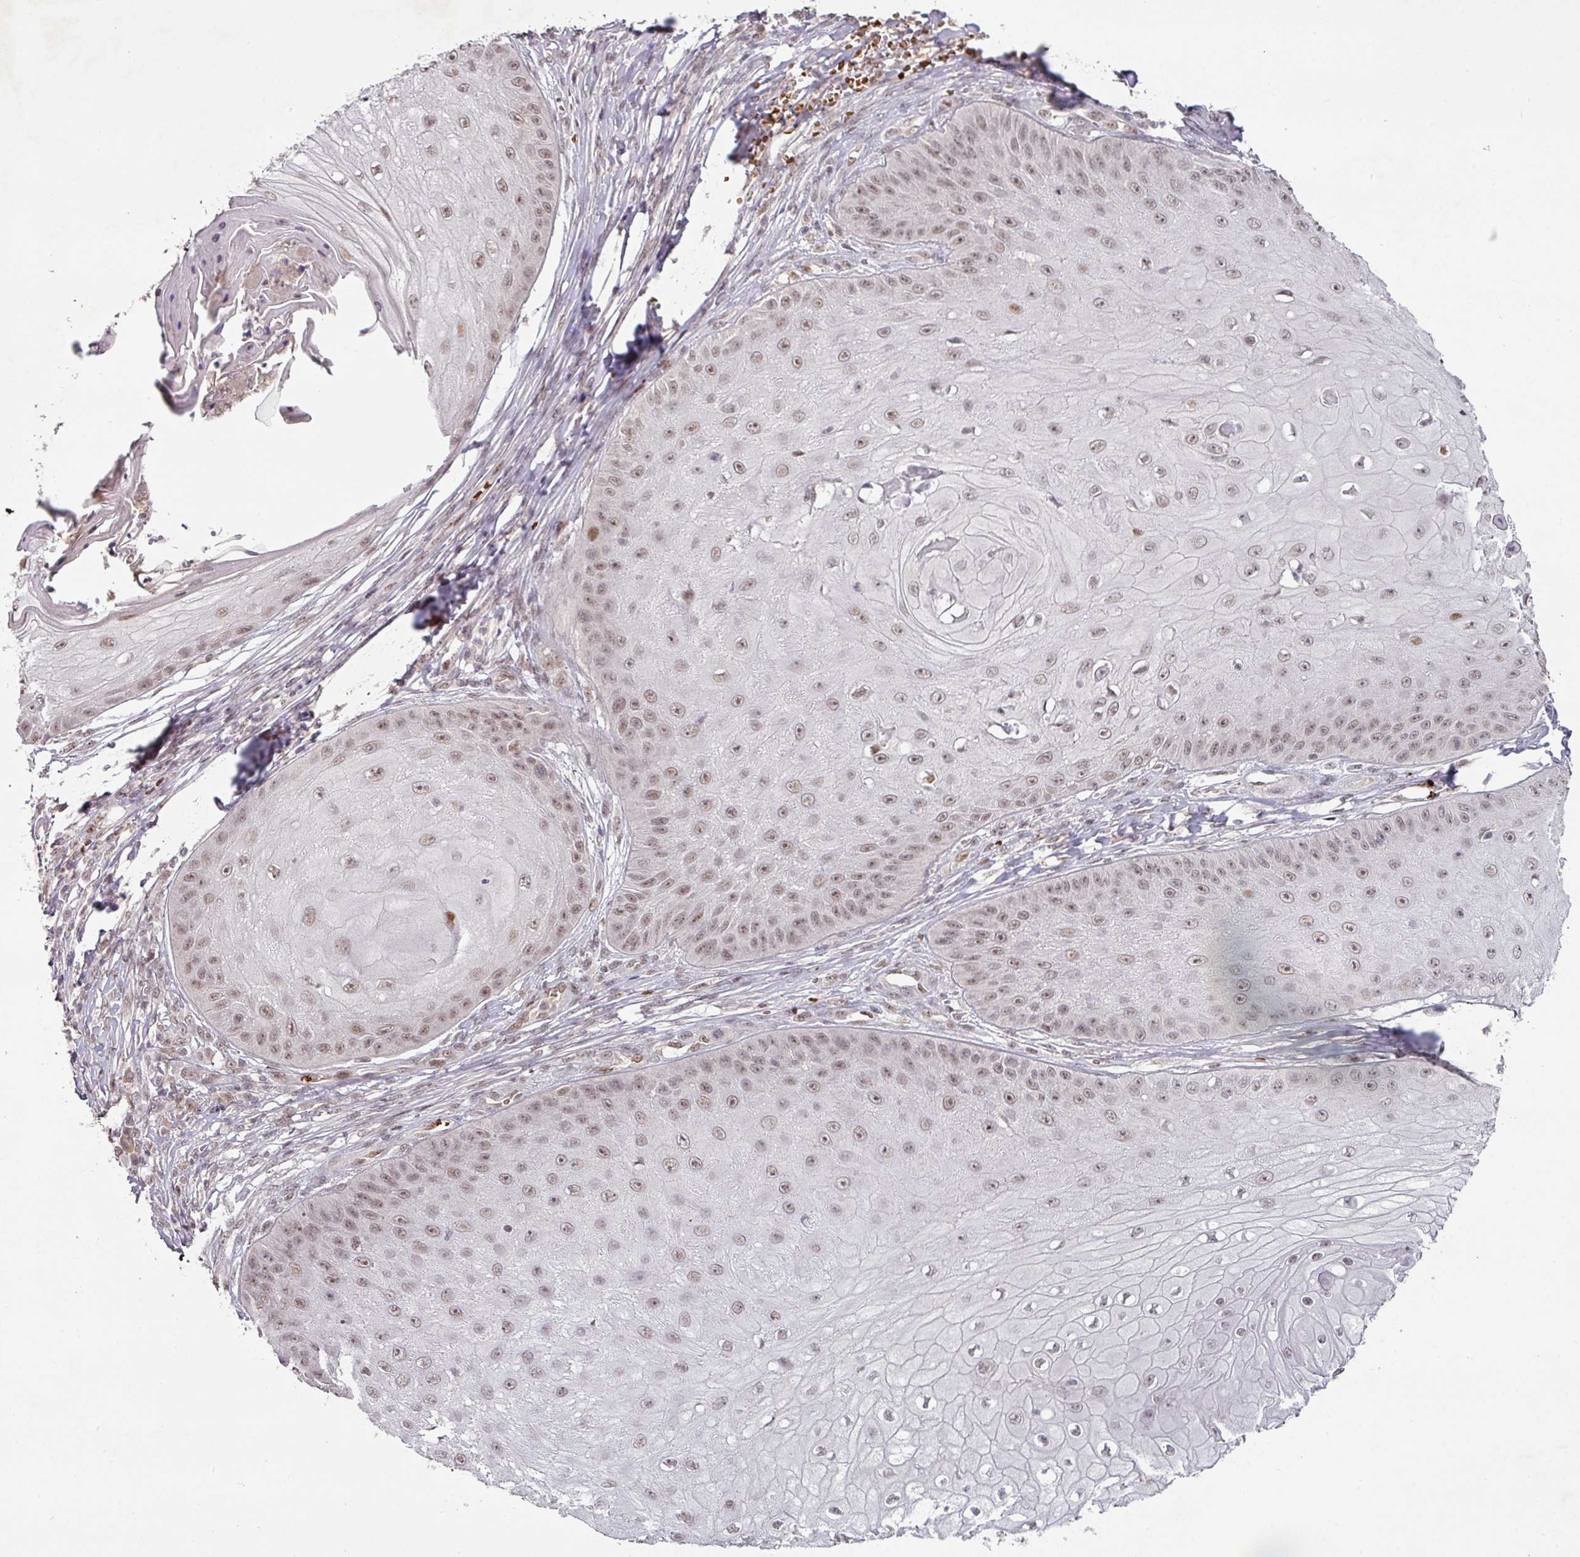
{"staining": {"intensity": "weak", "quantity": "<25%", "location": "nuclear"}, "tissue": "skin cancer", "cell_type": "Tumor cells", "image_type": "cancer", "snomed": [{"axis": "morphology", "description": "Squamous cell carcinoma, NOS"}, {"axis": "topography", "description": "Skin"}], "caption": "Micrograph shows no protein staining in tumor cells of squamous cell carcinoma (skin) tissue. (DAB IHC visualized using brightfield microscopy, high magnification).", "gene": "NEIL1", "patient": {"sex": "male", "age": 70}}